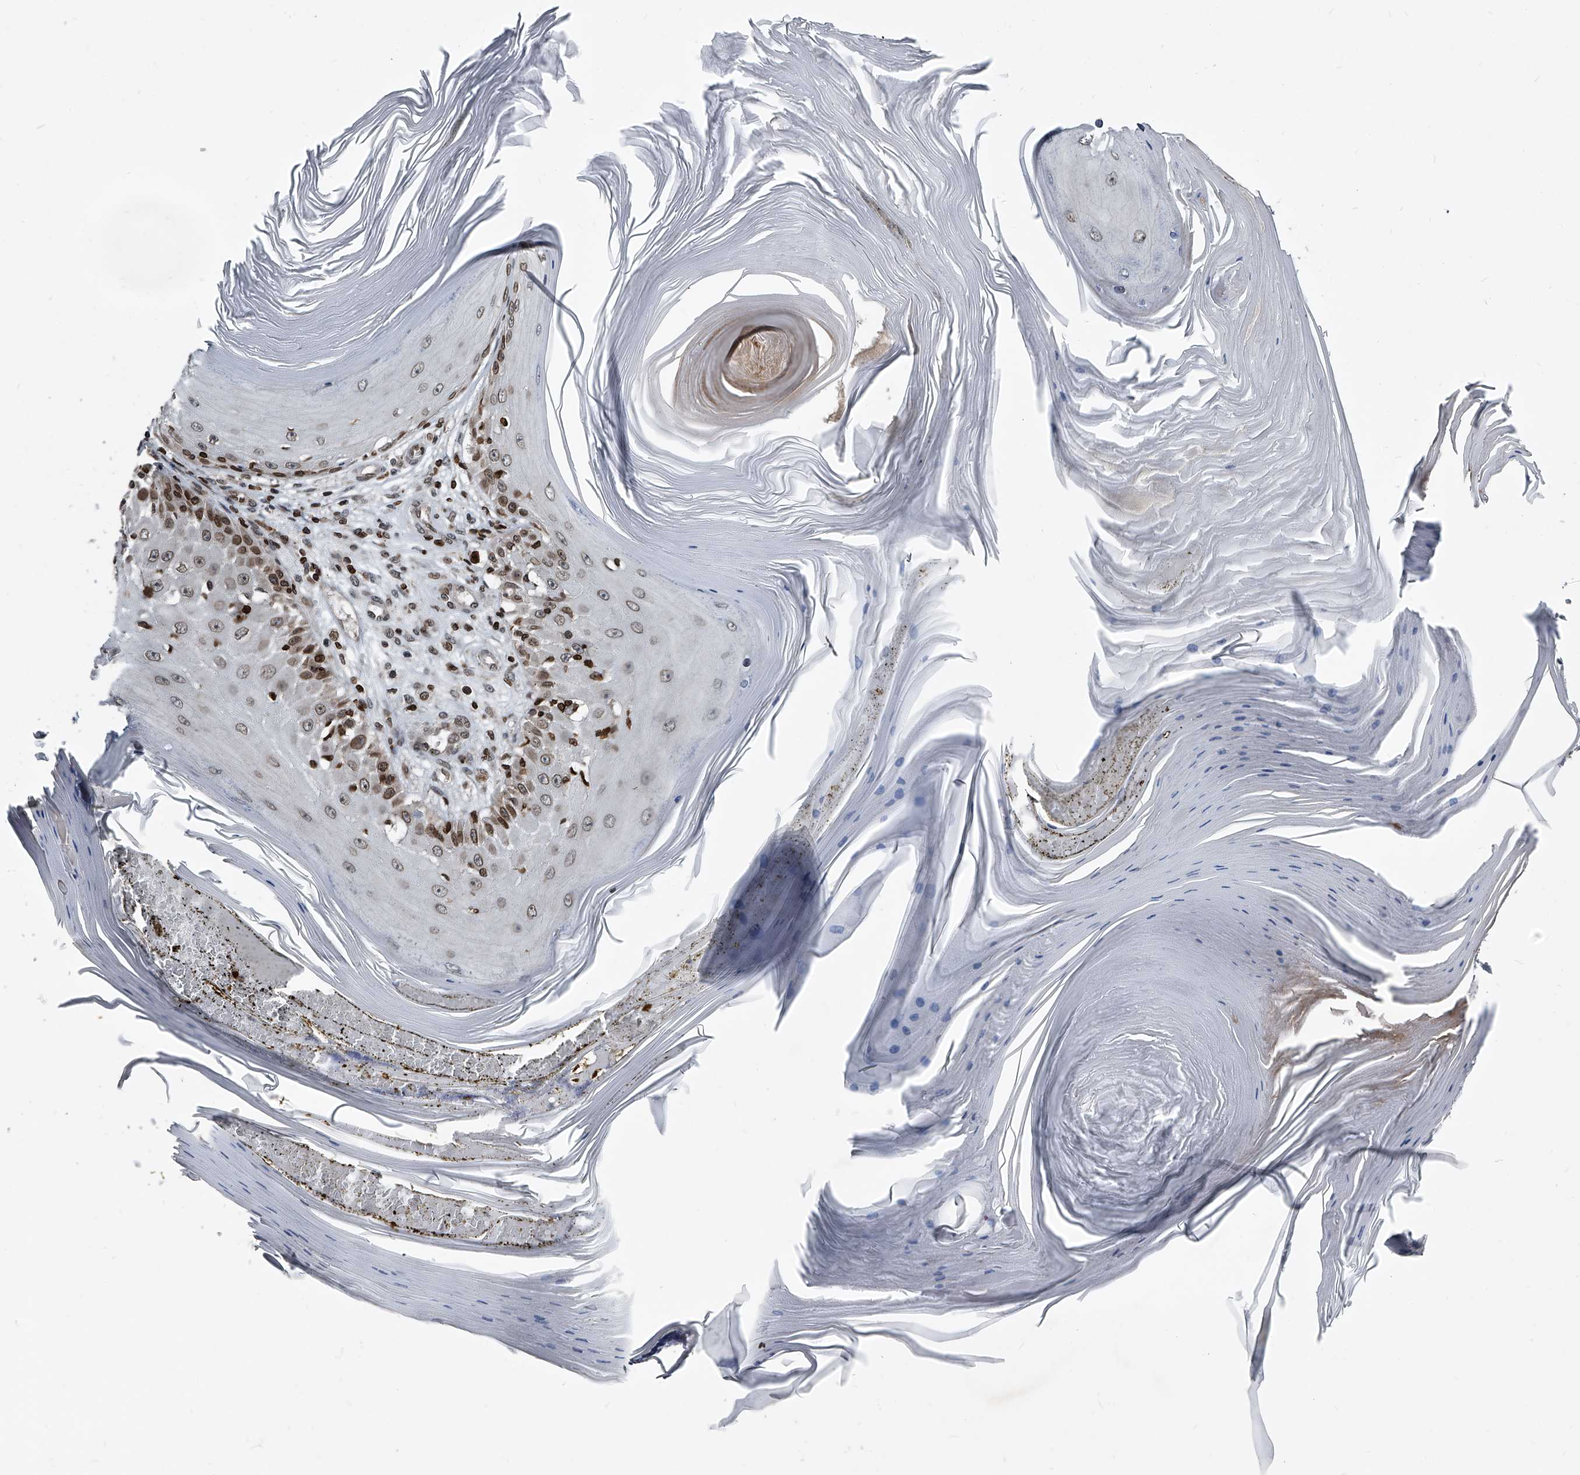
{"staining": {"intensity": "moderate", "quantity": "25%-75%", "location": "cytoplasmic/membranous,nuclear"}, "tissue": "skin cancer", "cell_type": "Tumor cells", "image_type": "cancer", "snomed": [{"axis": "morphology", "description": "Squamous cell carcinoma, NOS"}, {"axis": "topography", "description": "Skin"}], "caption": "Protein staining of skin squamous cell carcinoma tissue shows moderate cytoplasmic/membranous and nuclear staining in about 25%-75% of tumor cells.", "gene": "PHF20", "patient": {"sex": "female", "age": 73}}